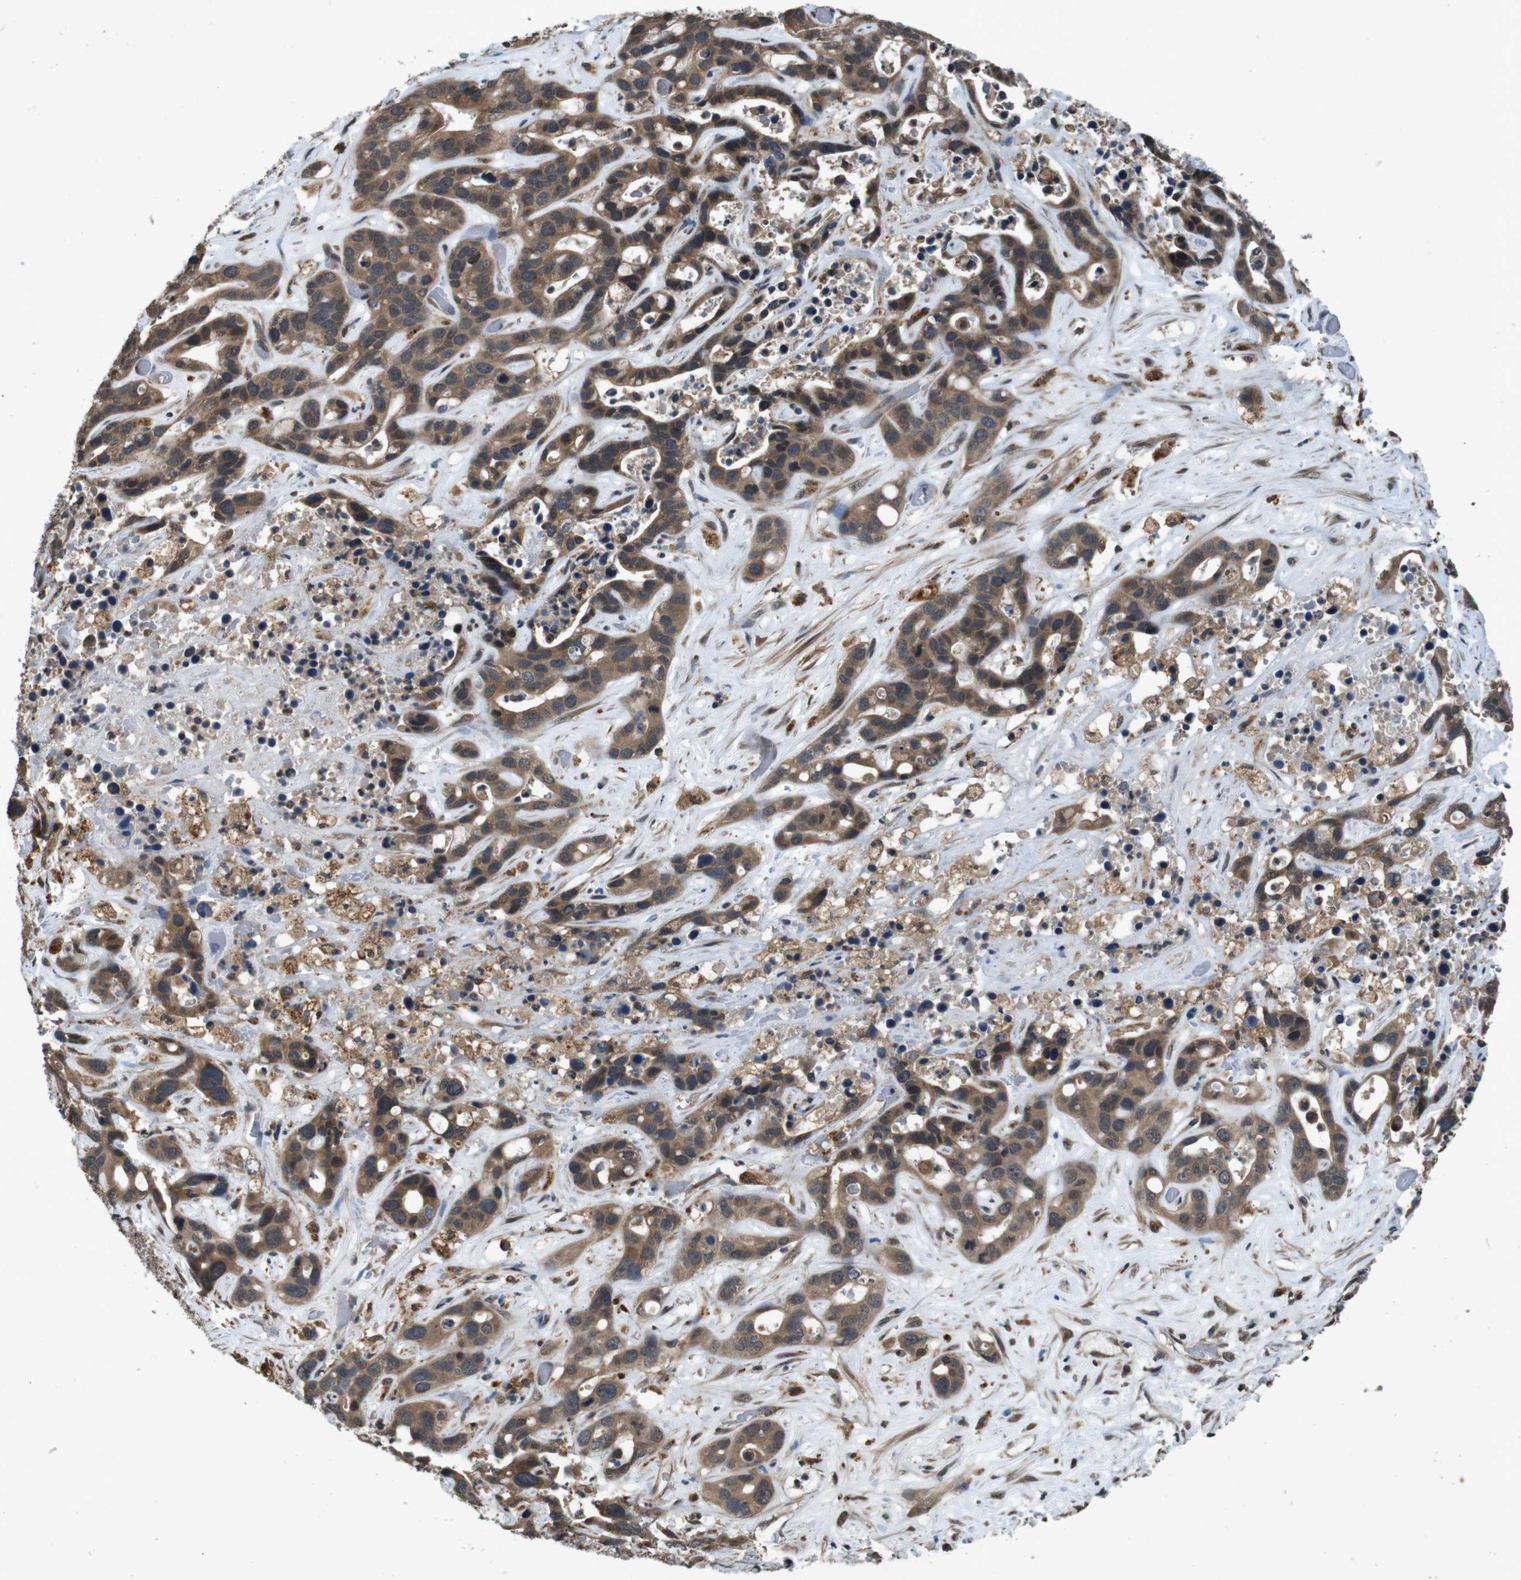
{"staining": {"intensity": "moderate", "quantity": ">75%", "location": "cytoplasmic/membranous"}, "tissue": "liver cancer", "cell_type": "Tumor cells", "image_type": "cancer", "snomed": [{"axis": "morphology", "description": "Cholangiocarcinoma"}, {"axis": "topography", "description": "Liver"}], "caption": "This micrograph shows IHC staining of liver cancer, with medium moderate cytoplasmic/membranous expression in about >75% of tumor cells.", "gene": "SOCS1", "patient": {"sex": "female", "age": 65}}